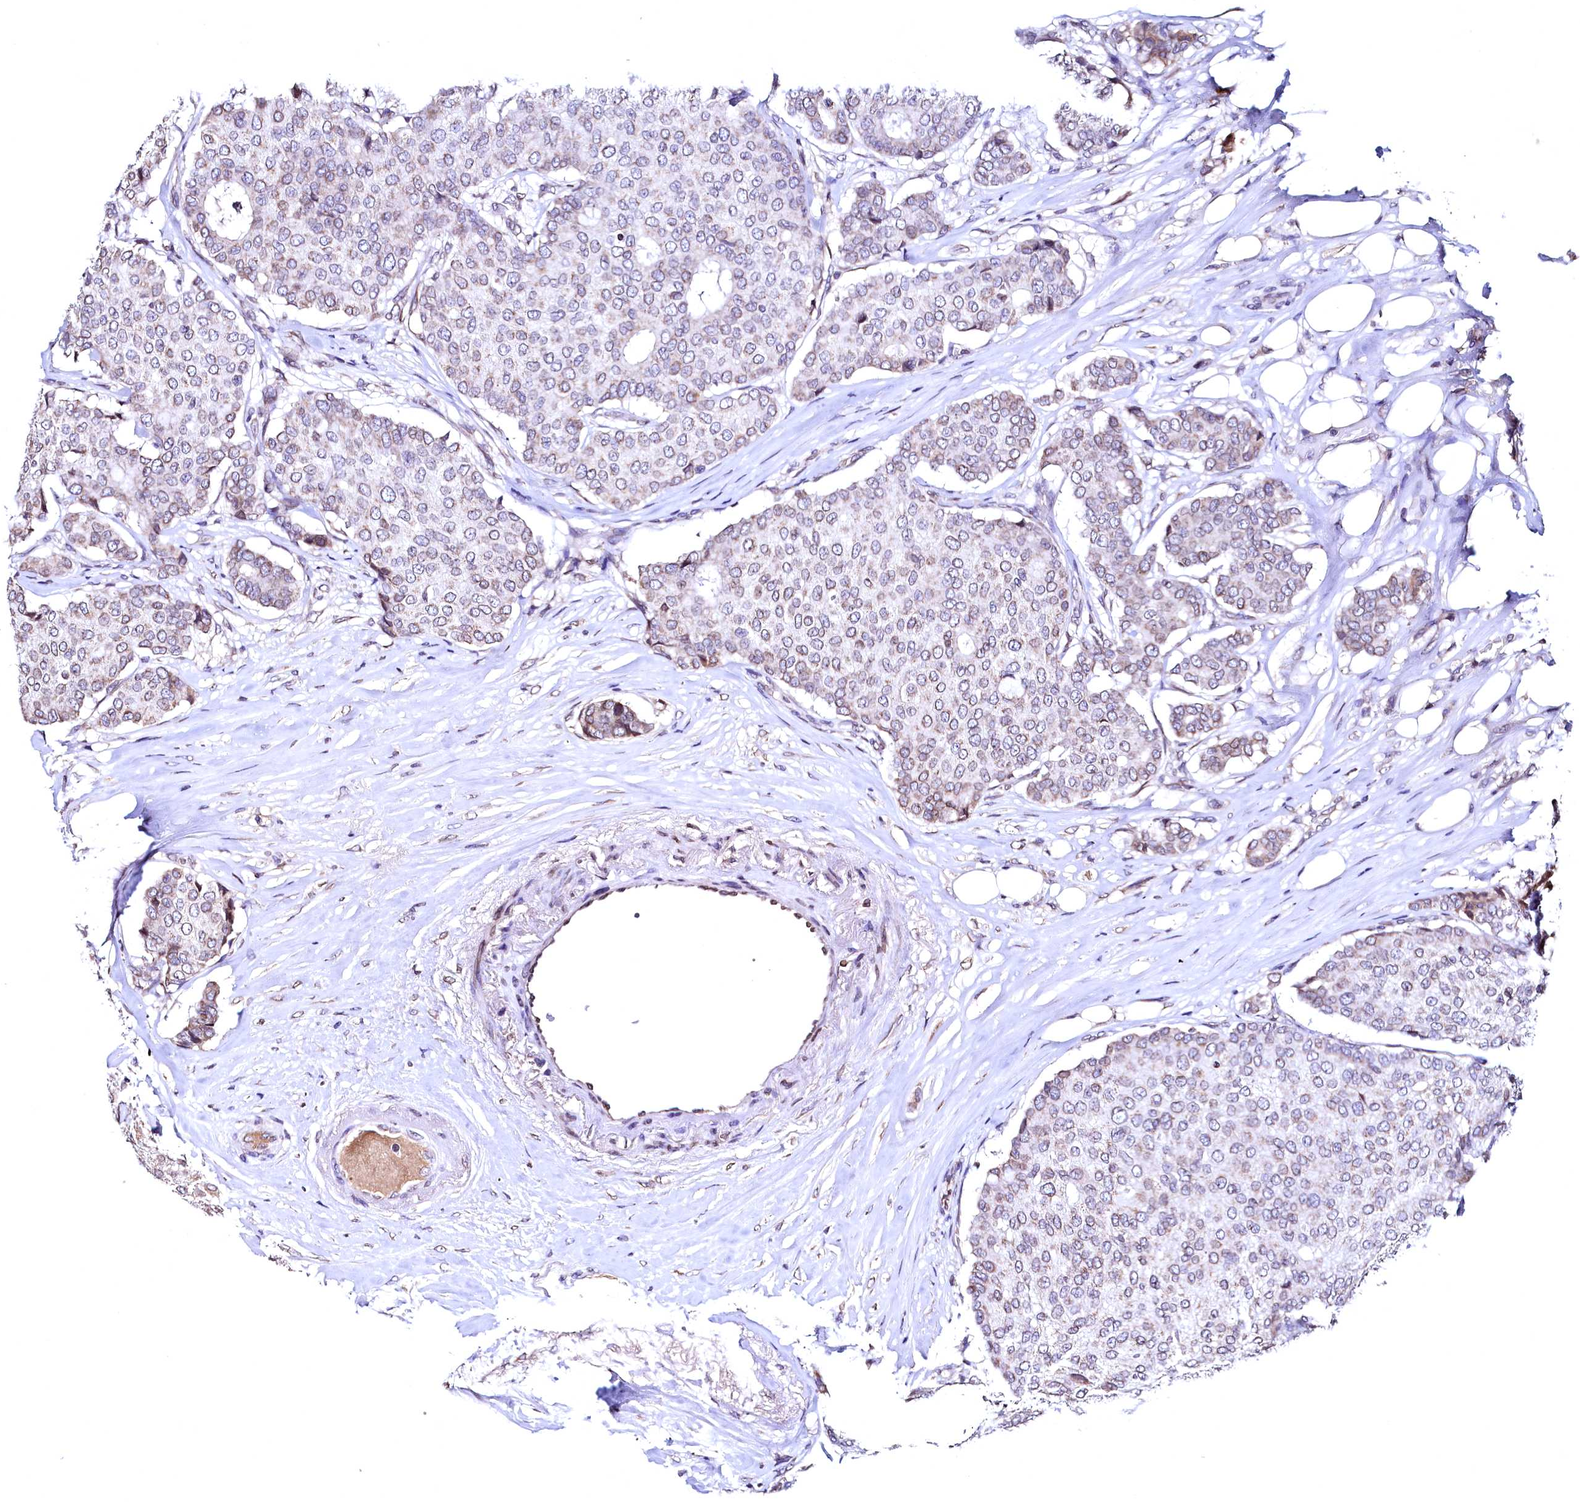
{"staining": {"intensity": "weak", "quantity": "<25%", "location": "cytoplasmic/membranous"}, "tissue": "breast cancer", "cell_type": "Tumor cells", "image_type": "cancer", "snomed": [{"axis": "morphology", "description": "Duct carcinoma"}, {"axis": "topography", "description": "Breast"}], "caption": "This is an immunohistochemistry (IHC) histopathology image of invasive ductal carcinoma (breast). There is no expression in tumor cells.", "gene": "HAND1", "patient": {"sex": "female", "age": 75}}